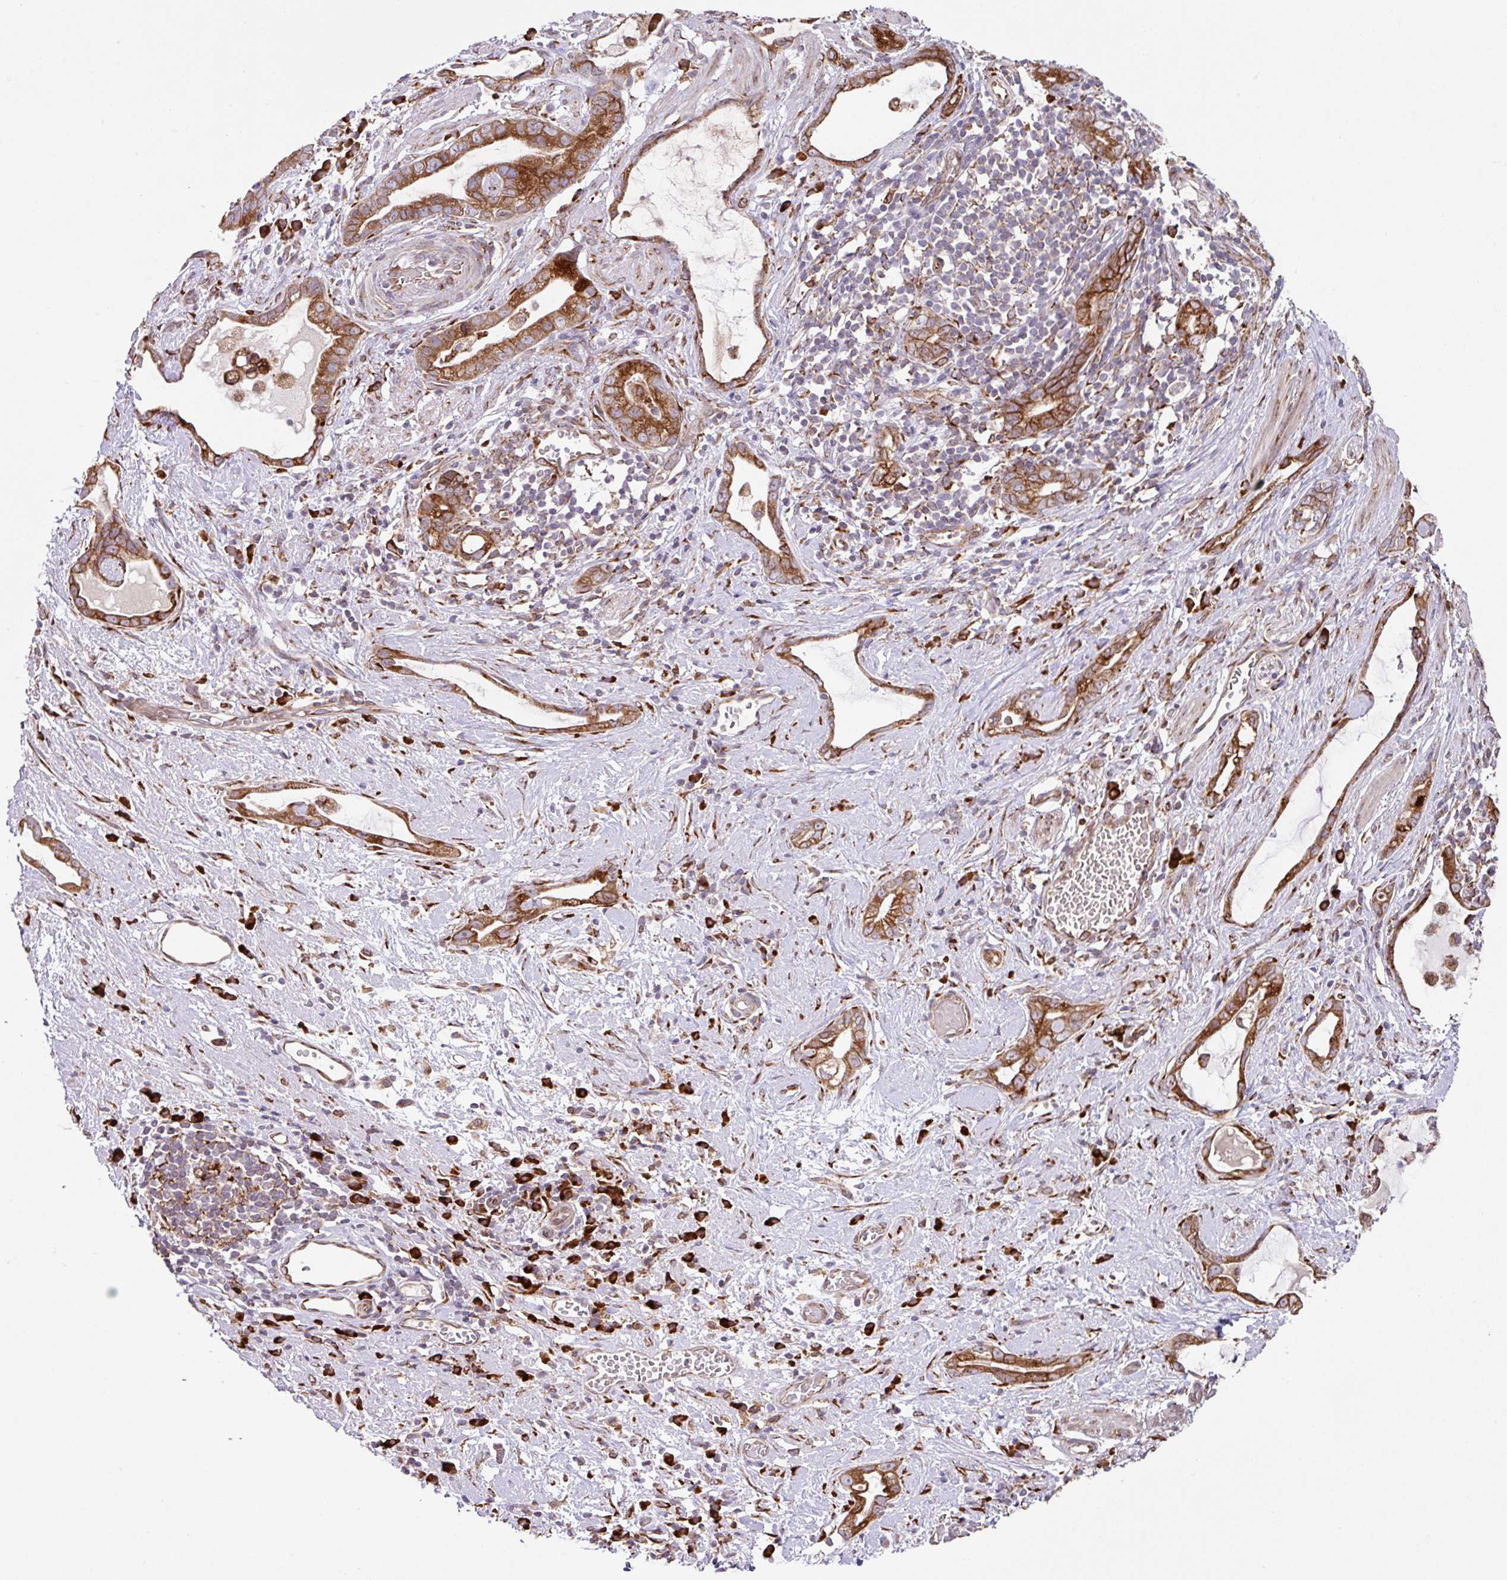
{"staining": {"intensity": "strong", "quantity": ">75%", "location": "cytoplasmic/membranous"}, "tissue": "stomach cancer", "cell_type": "Tumor cells", "image_type": "cancer", "snomed": [{"axis": "morphology", "description": "Adenocarcinoma, NOS"}, {"axis": "topography", "description": "Stomach"}], "caption": "Human adenocarcinoma (stomach) stained for a protein (brown) demonstrates strong cytoplasmic/membranous positive expression in approximately >75% of tumor cells.", "gene": "SLC39A7", "patient": {"sex": "male", "age": 55}}